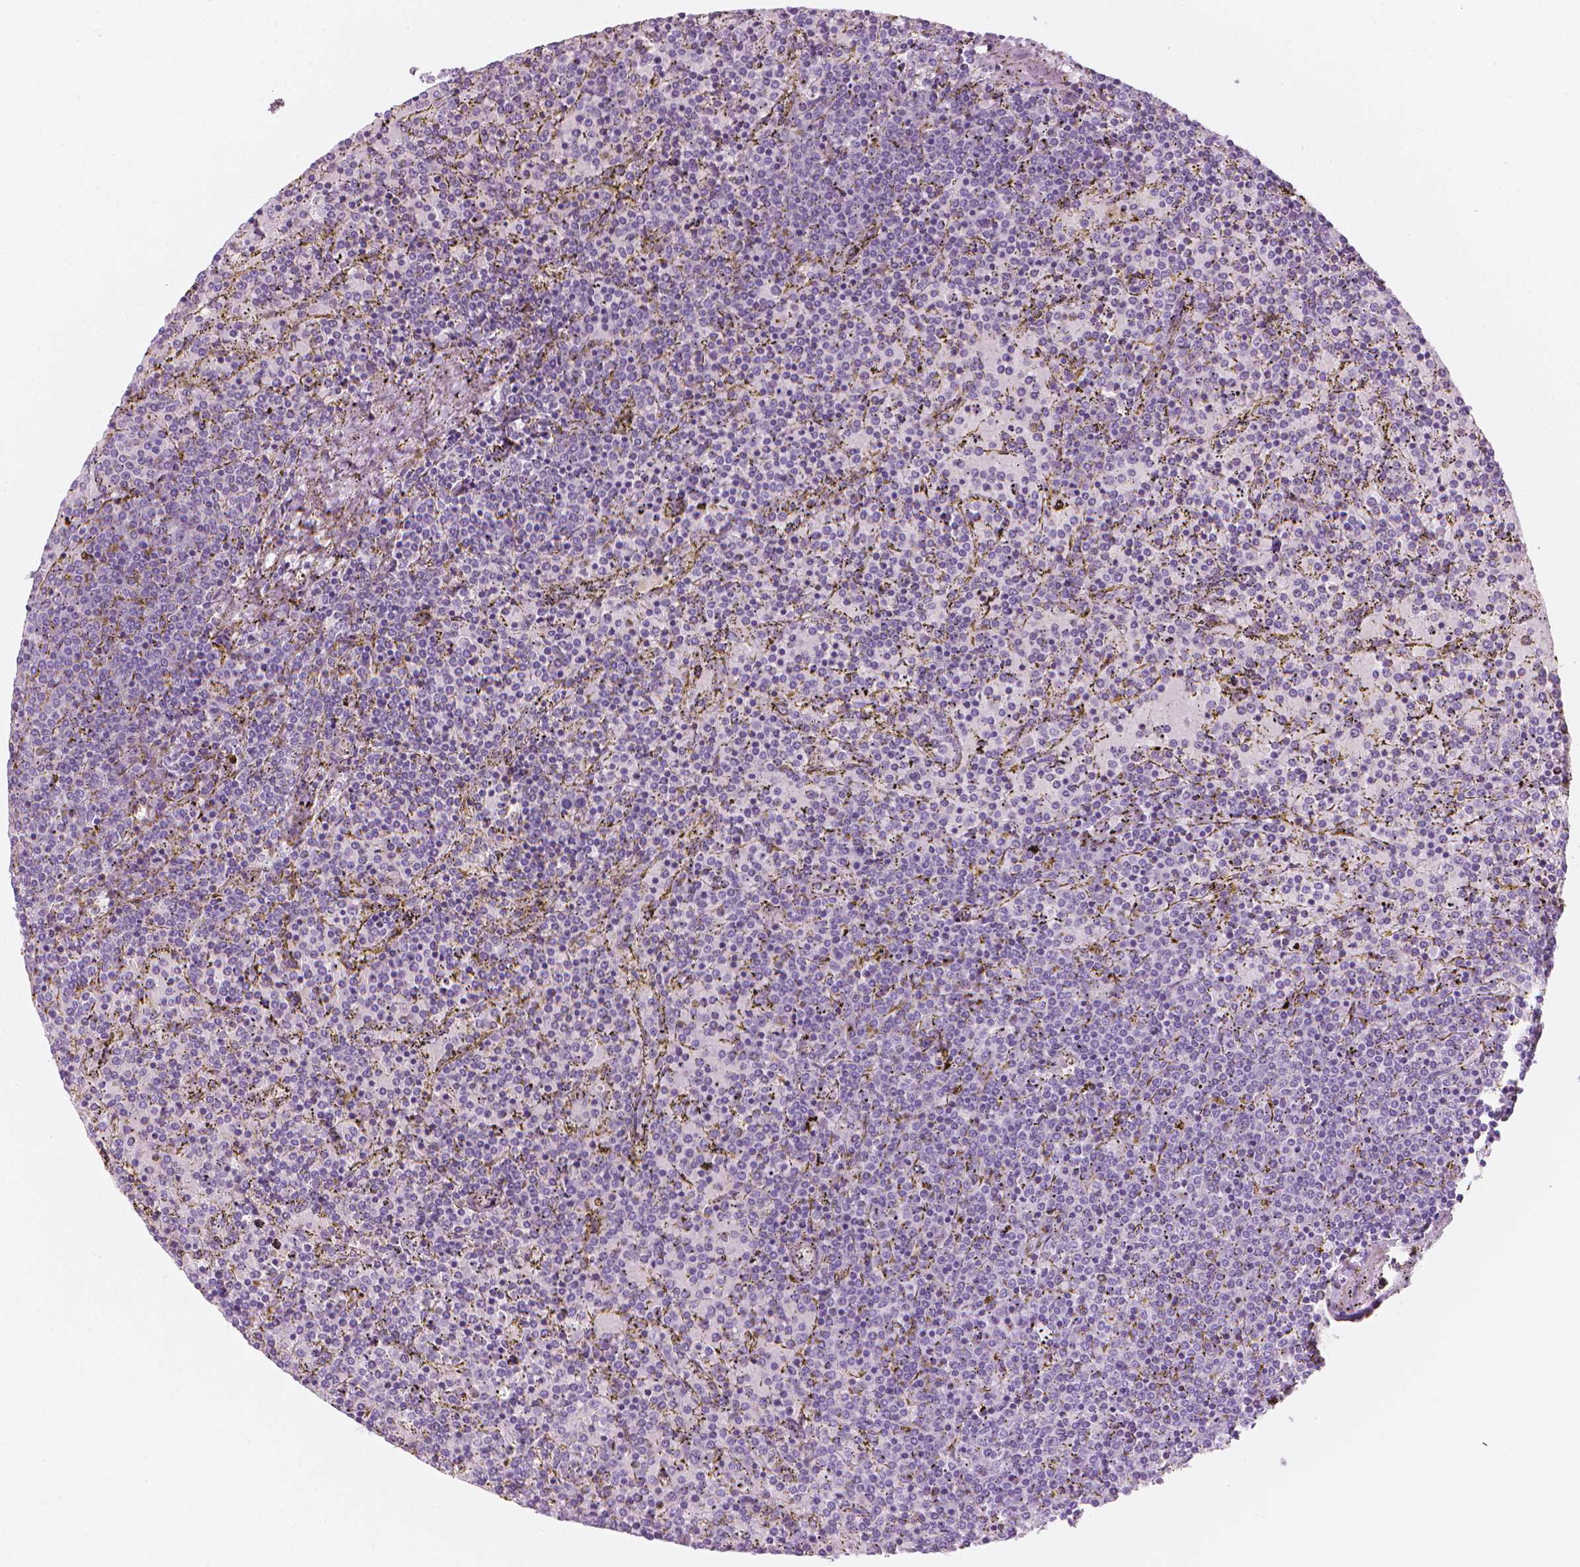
{"staining": {"intensity": "negative", "quantity": "none", "location": "none"}, "tissue": "lymphoma", "cell_type": "Tumor cells", "image_type": "cancer", "snomed": [{"axis": "morphology", "description": "Malignant lymphoma, non-Hodgkin's type, Low grade"}, {"axis": "topography", "description": "Spleen"}], "caption": "This micrograph is of malignant lymphoma, non-Hodgkin's type (low-grade) stained with immunohistochemistry to label a protein in brown with the nuclei are counter-stained blue. There is no positivity in tumor cells.", "gene": "SHMT1", "patient": {"sex": "female", "age": 77}}